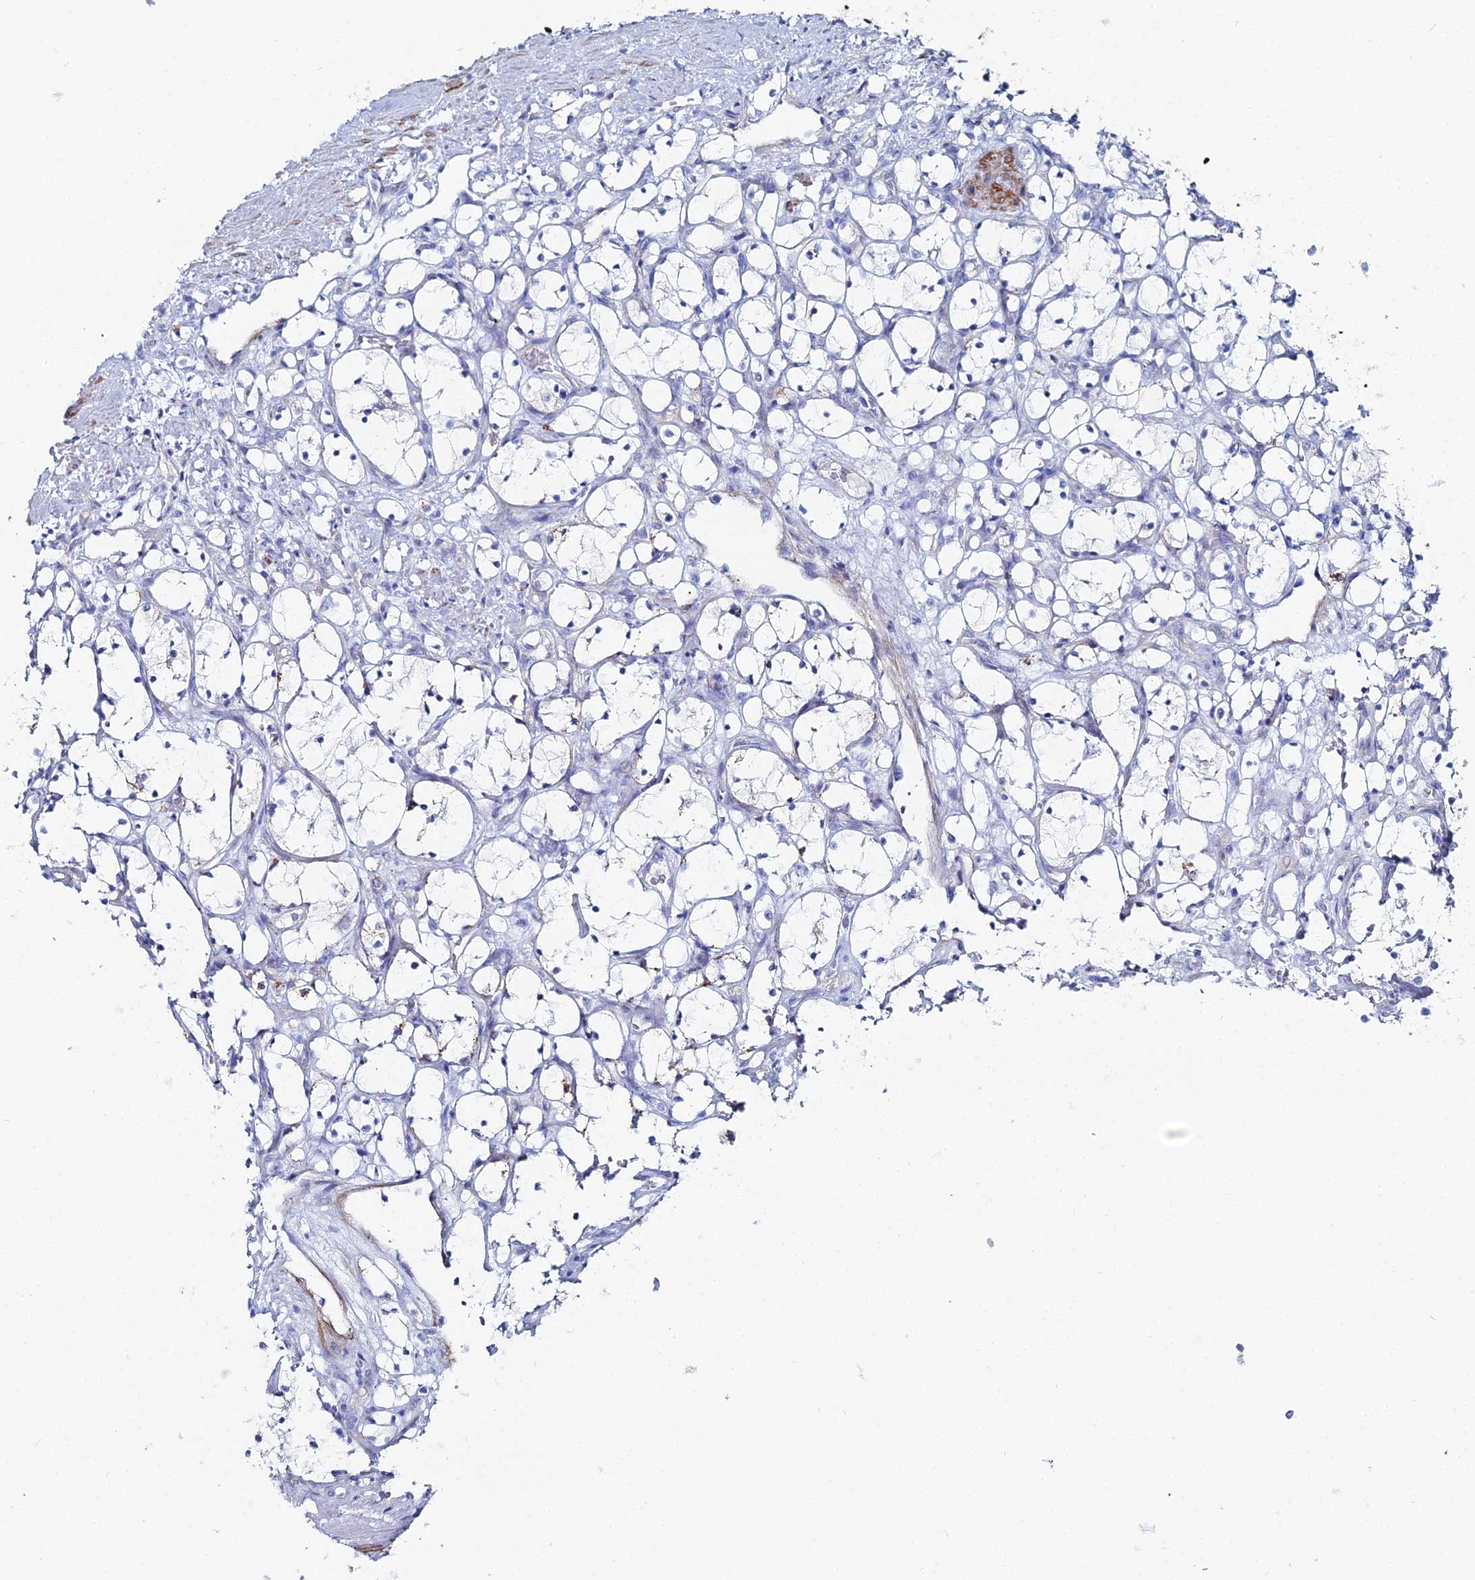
{"staining": {"intensity": "negative", "quantity": "none", "location": "none"}, "tissue": "renal cancer", "cell_type": "Tumor cells", "image_type": "cancer", "snomed": [{"axis": "morphology", "description": "Adenocarcinoma, NOS"}, {"axis": "topography", "description": "Kidney"}], "caption": "Tumor cells show no significant expression in adenocarcinoma (renal). (DAB (3,3'-diaminobenzidine) IHC with hematoxylin counter stain).", "gene": "DHX34", "patient": {"sex": "female", "age": 69}}